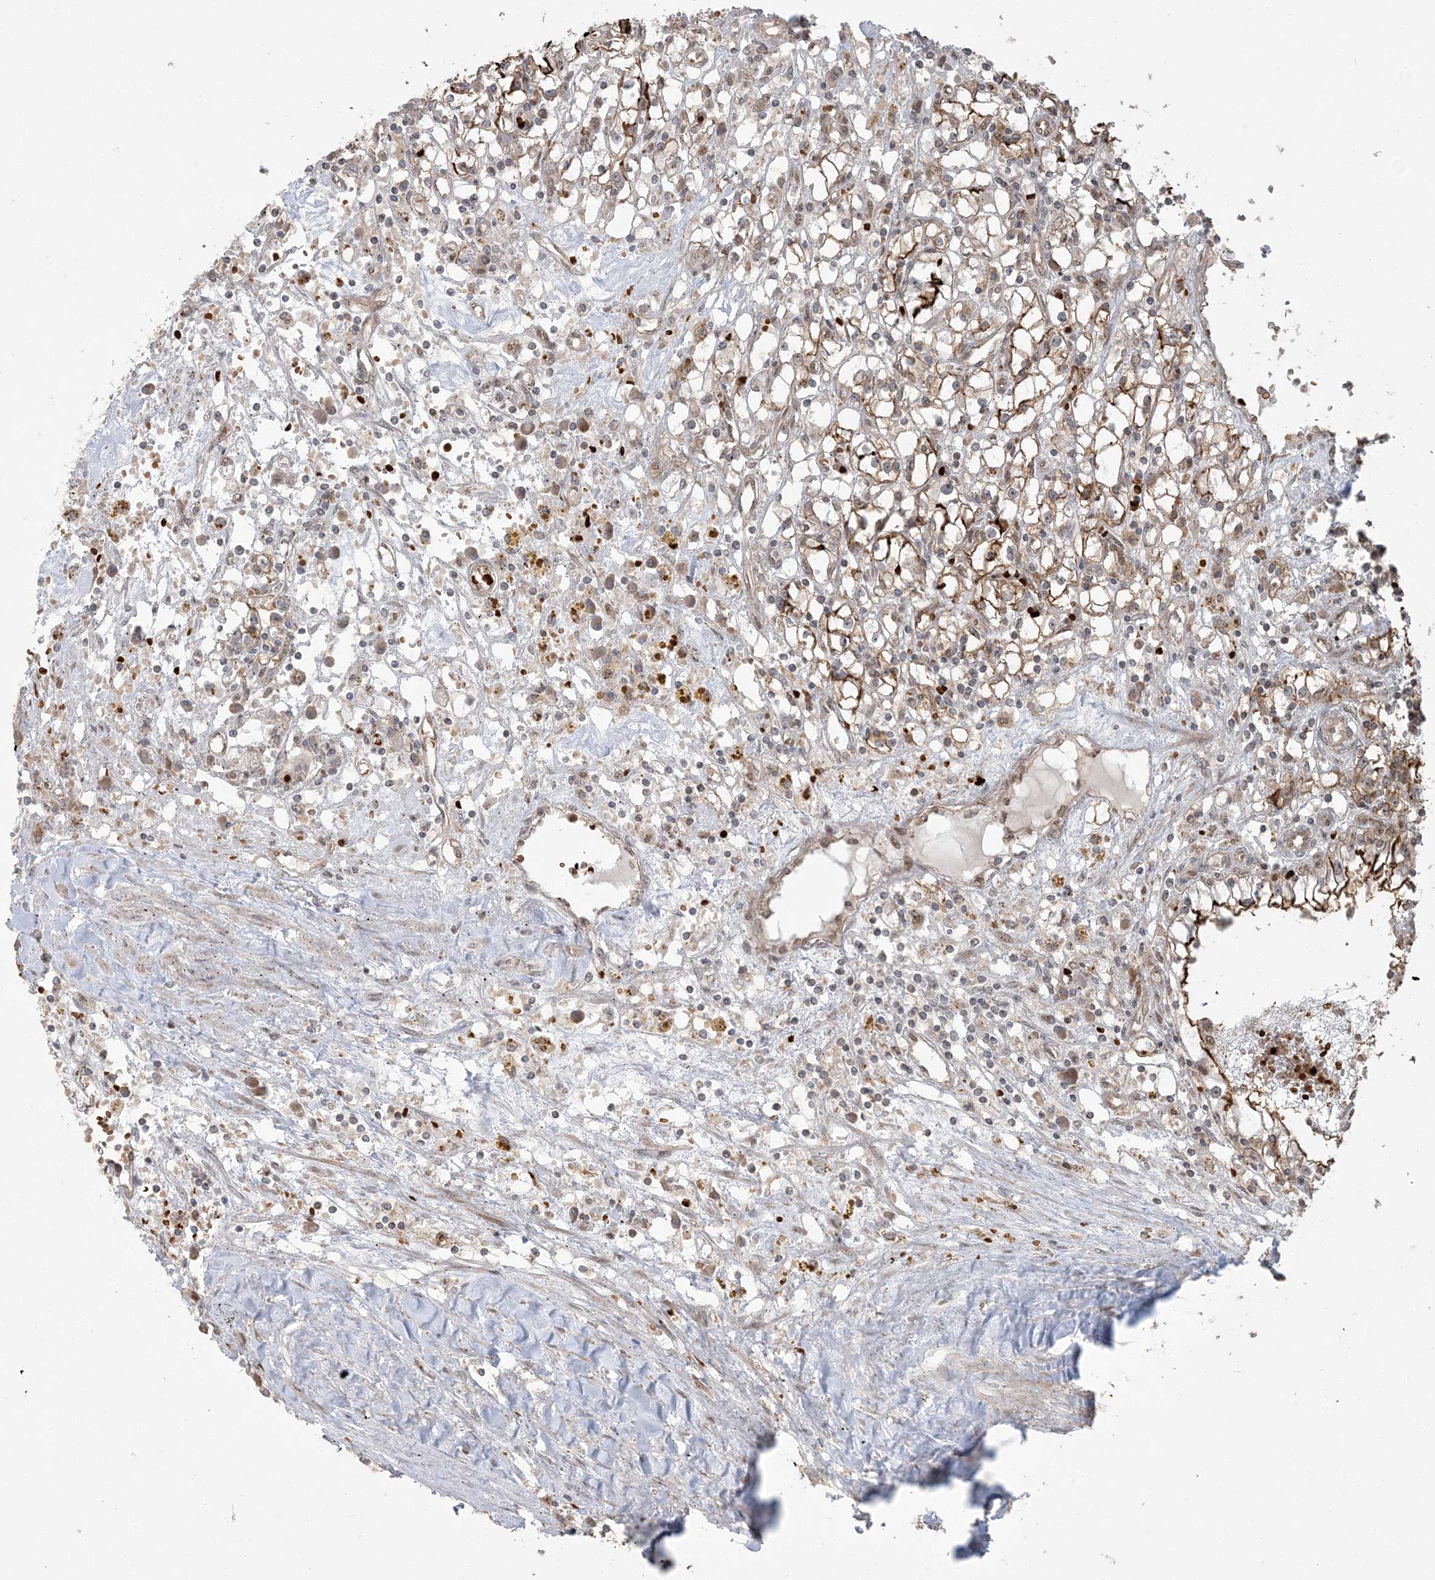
{"staining": {"intensity": "strong", "quantity": "<25%", "location": "cytoplasmic/membranous"}, "tissue": "renal cancer", "cell_type": "Tumor cells", "image_type": "cancer", "snomed": [{"axis": "morphology", "description": "Adenocarcinoma, NOS"}, {"axis": "topography", "description": "Kidney"}], "caption": "Immunohistochemistry image of neoplastic tissue: human renal cancer stained using IHC reveals medium levels of strong protein expression localized specifically in the cytoplasmic/membranous of tumor cells, appearing as a cytoplasmic/membranous brown color.", "gene": "ABCF3", "patient": {"sex": "male", "age": 56}}